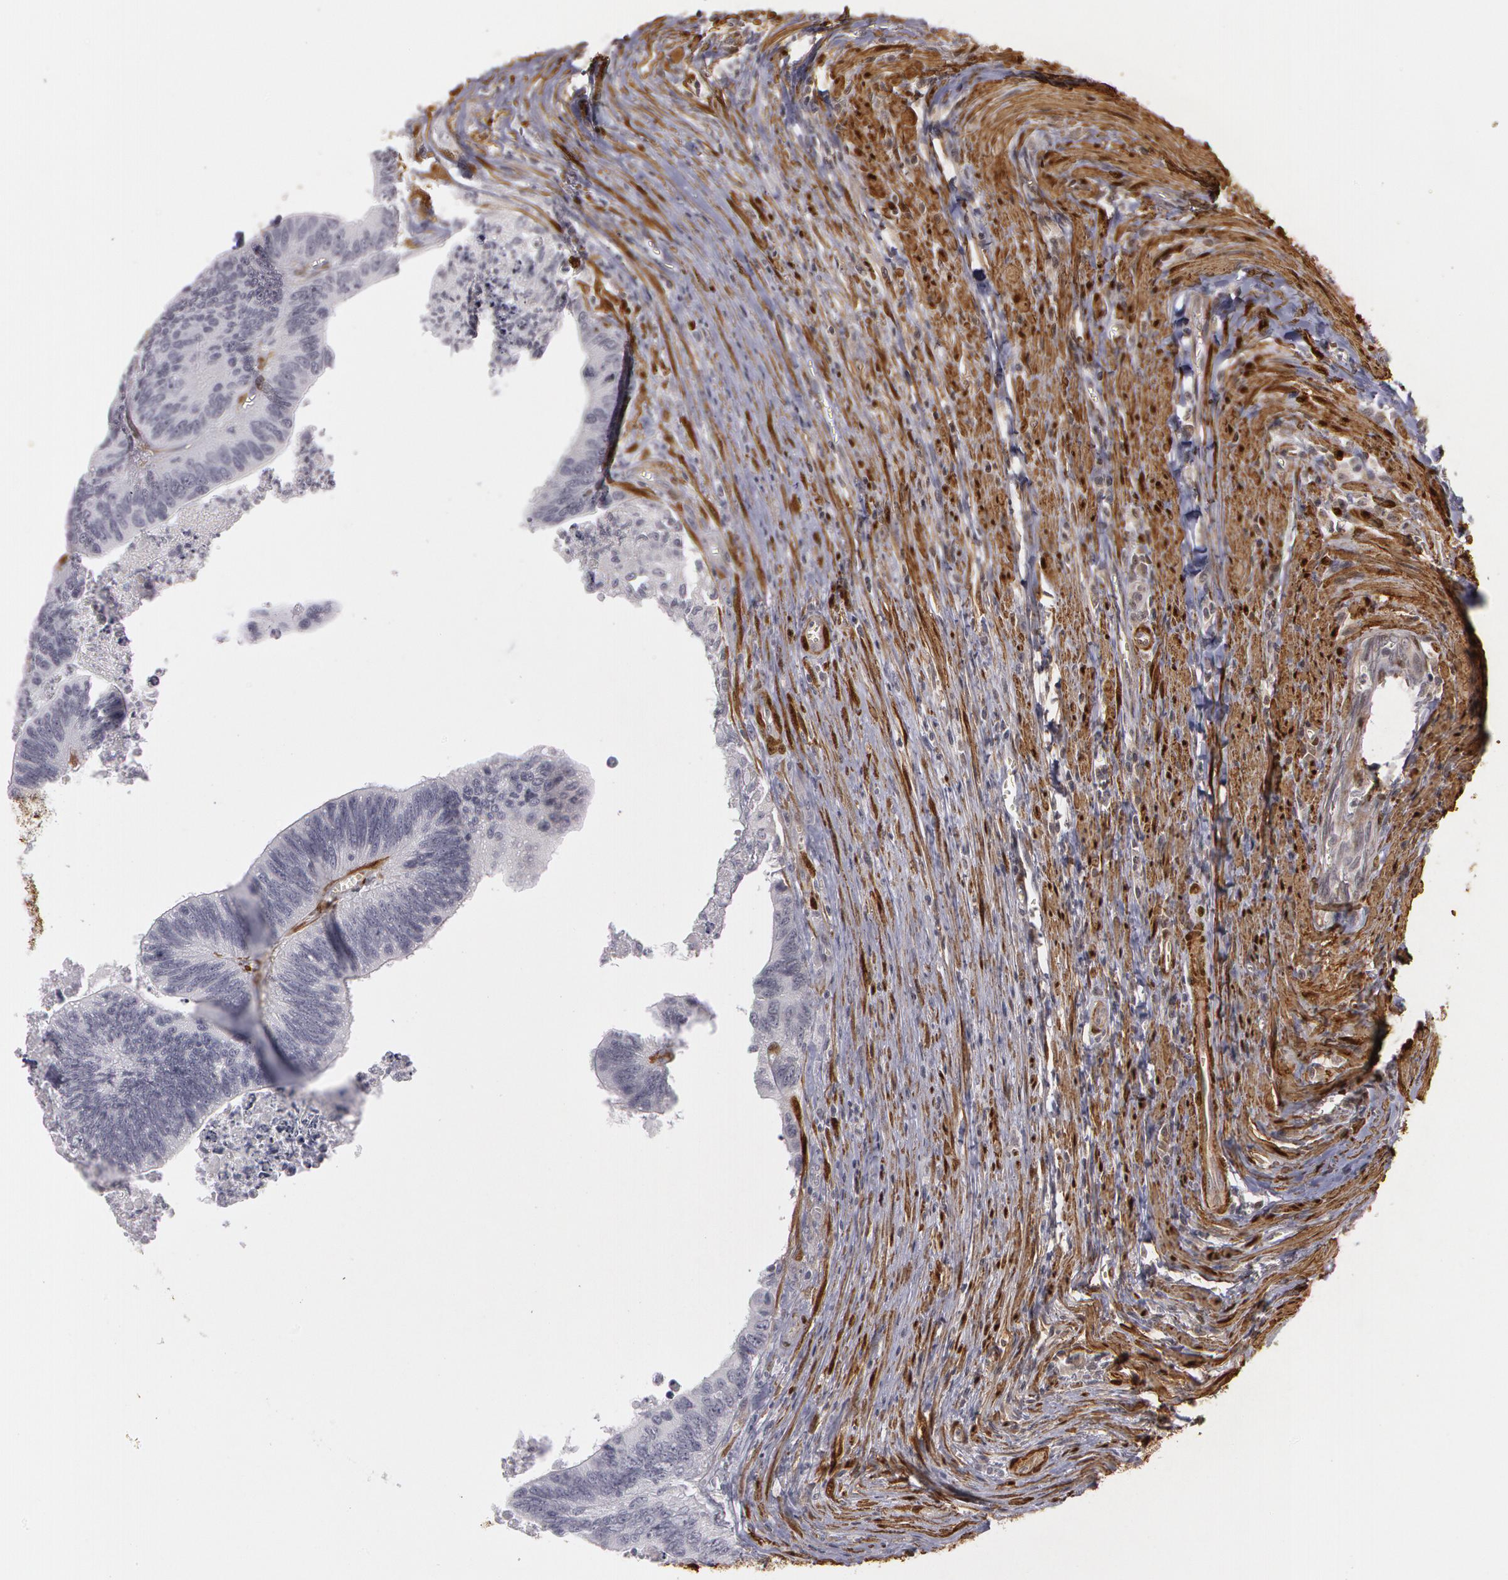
{"staining": {"intensity": "negative", "quantity": "none", "location": "none"}, "tissue": "colorectal cancer", "cell_type": "Tumor cells", "image_type": "cancer", "snomed": [{"axis": "morphology", "description": "Adenocarcinoma, NOS"}, {"axis": "topography", "description": "Colon"}], "caption": "High magnification brightfield microscopy of adenocarcinoma (colorectal) stained with DAB (brown) and counterstained with hematoxylin (blue): tumor cells show no significant staining. (Stains: DAB immunohistochemistry (IHC) with hematoxylin counter stain, Microscopy: brightfield microscopy at high magnification).", "gene": "TAGLN", "patient": {"sex": "male", "age": 72}}